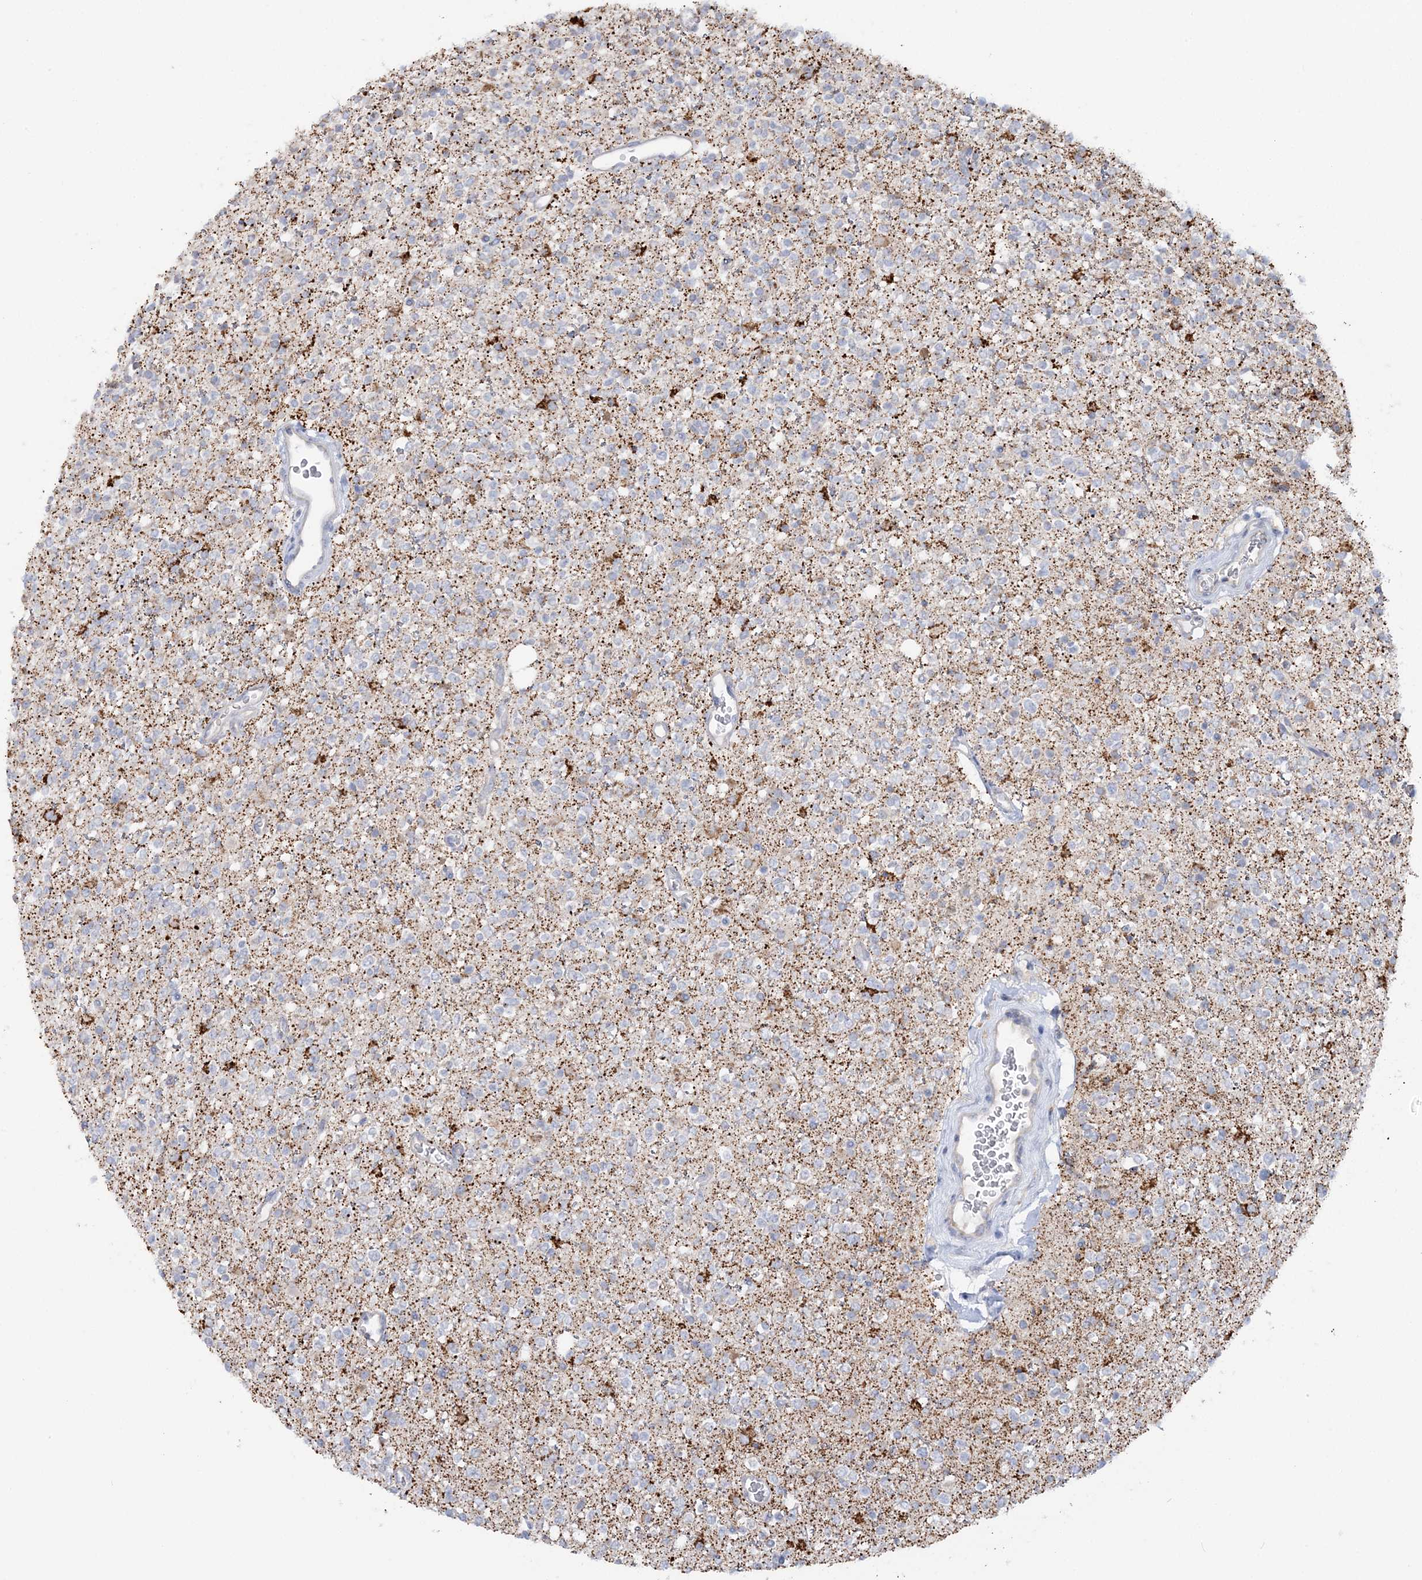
{"staining": {"intensity": "negative", "quantity": "none", "location": "none"}, "tissue": "glioma", "cell_type": "Tumor cells", "image_type": "cancer", "snomed": [{"axis": "morphology", "description": "Glioma, malignant, High grade"}, {"axis": "topography", "description": "Brain"}], "caption": "High-grade glioma (malignant) was stained to show a protein in brown. There is no significant expression in tumor cells. Brightfield microscopy of IHC stained with DAB (brown) and hematoxylin (blue), captured at high magnification.", "gene": "MMADHC", "patient": {"sex": "male", "age": 34}}